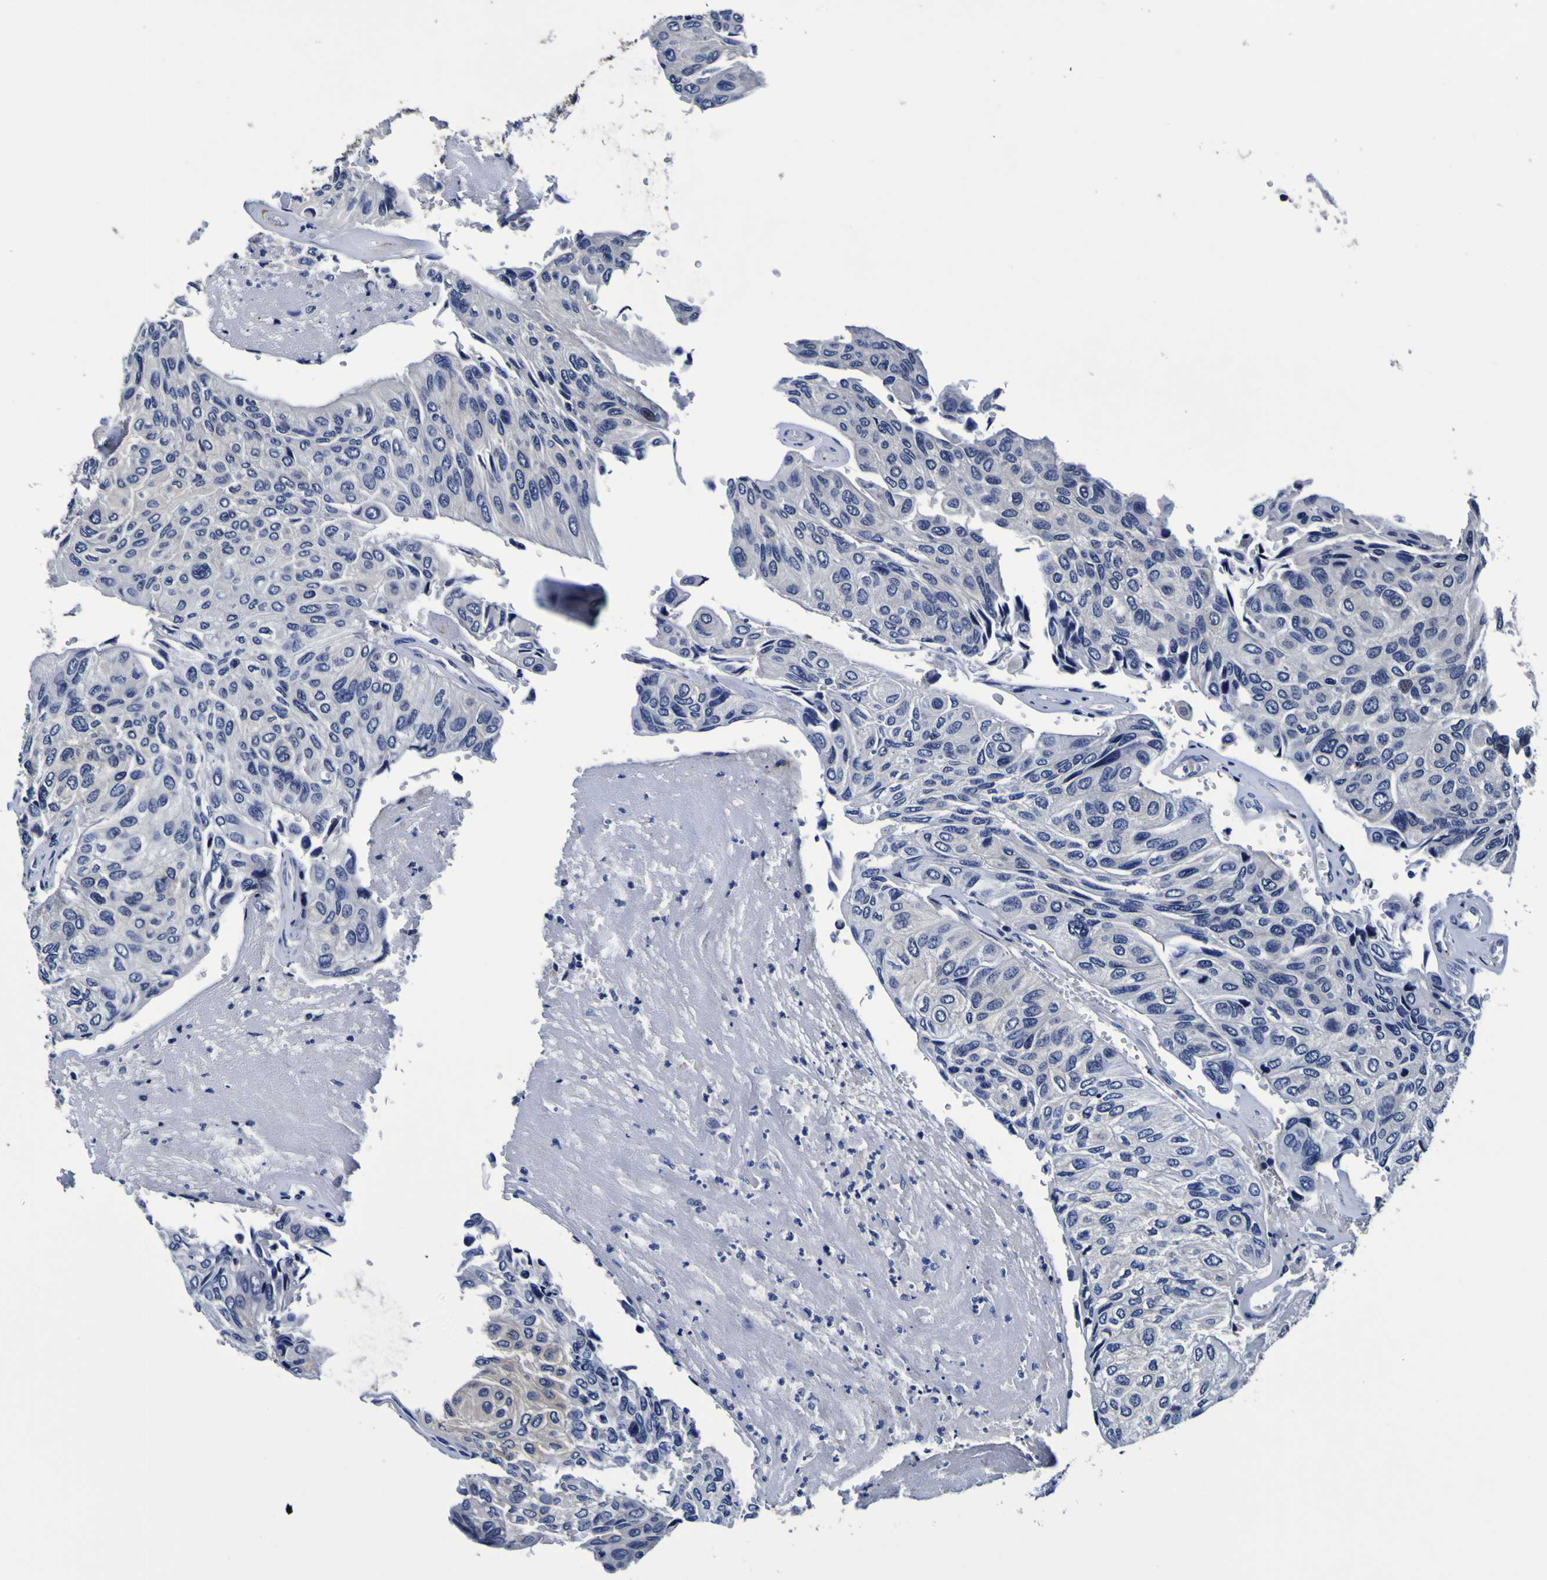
{"staining": {"intensity": "negative", "quantity": "none", "location": "none"}, "tissue": "urothelial cancer", "cell_type": "Tumor cells", "image_type": "cancer", "snomed": [{"axis": "morphology", "description": "Urothelial carcinoma, High grade"}, {"axis": "topography", "description": "Urinary bladder"}], "caption": "This is a image of IHC staining of urothelial cancer, which shows no positivity in tumor cells.", "gene": "SORCS1", "patient": {"sex": "male", "age": 66}}